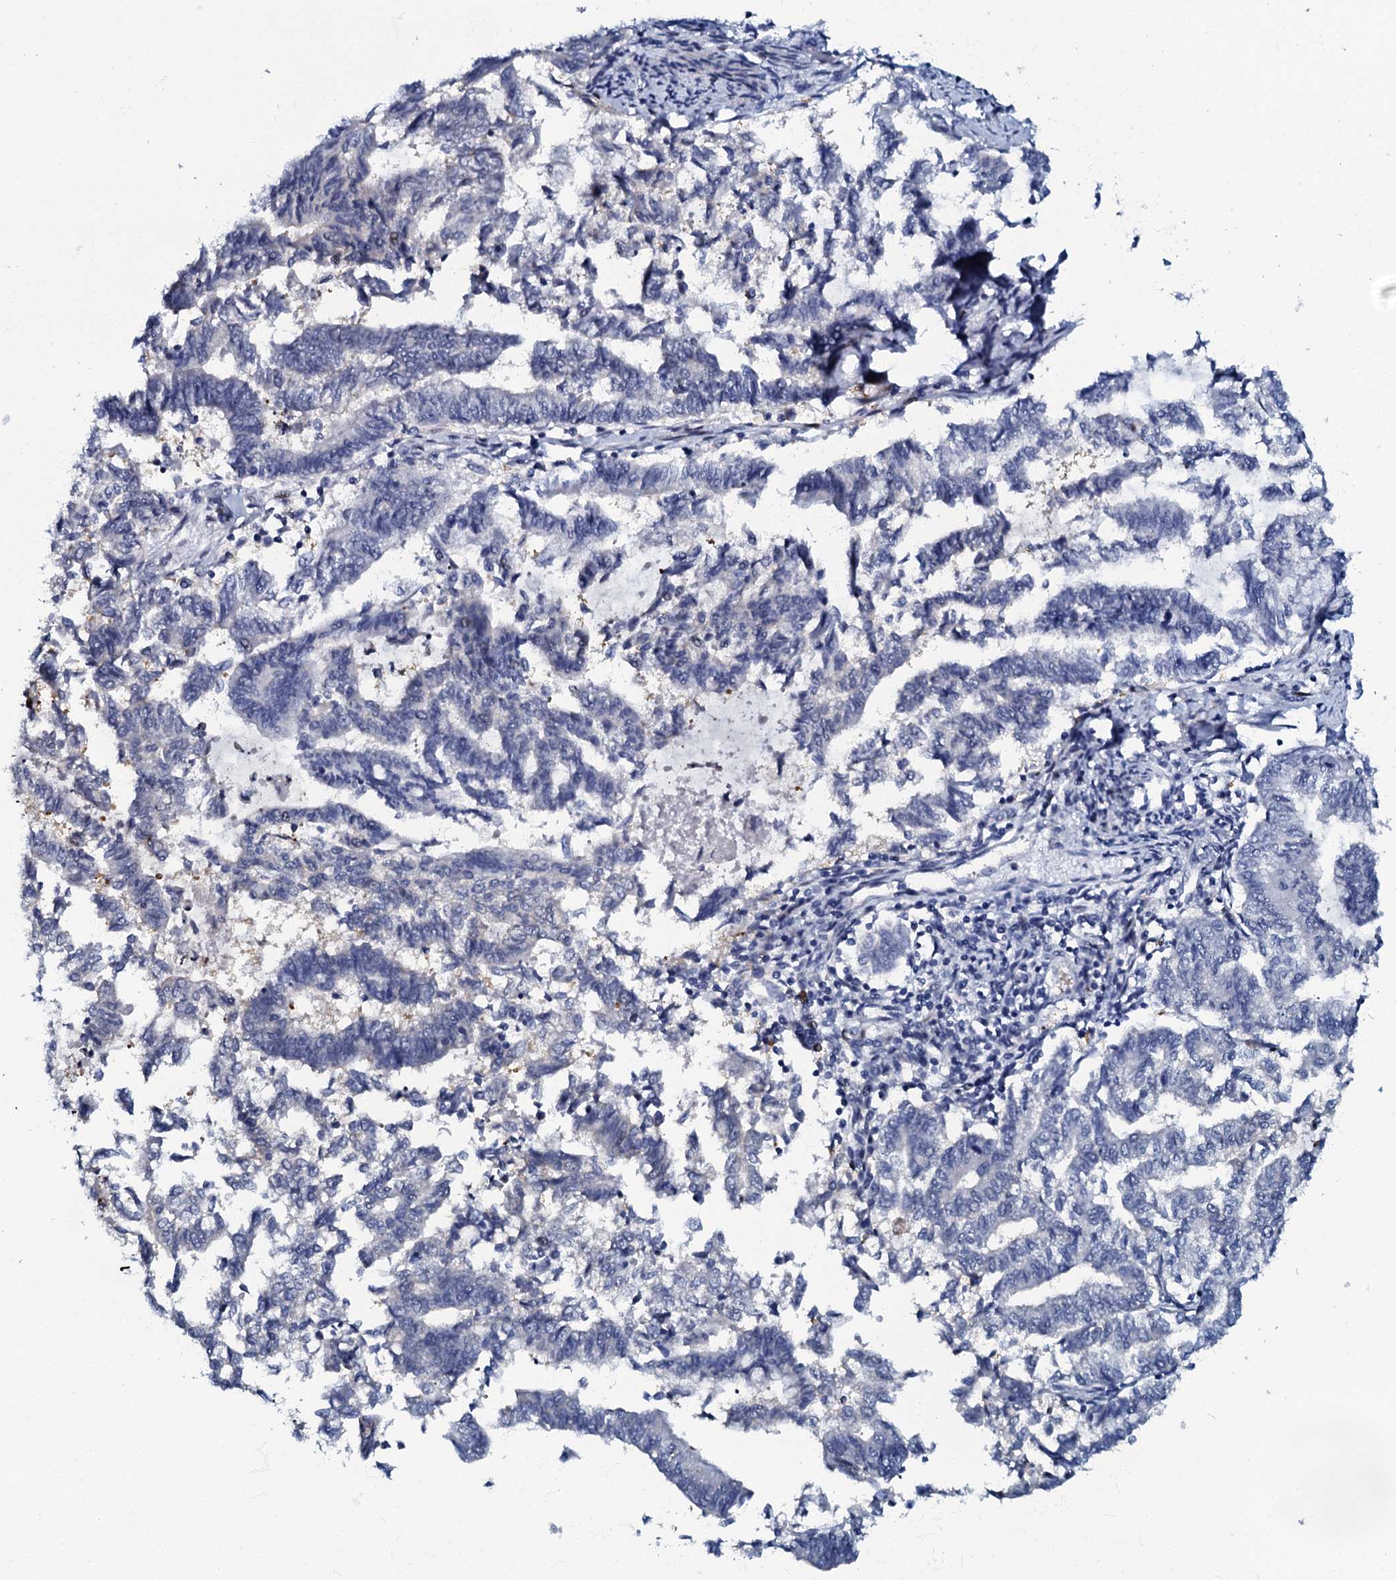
{"staining": {"intensity": "negative", "quantity": "none", "location": "none"}, "tissue": "endometrial cancer", "cell_type": "Tumor cells", "image_type": "cancer", "snomed": [{"axis": "morphology", "description": "Adenocarcinoma, NOS"}, {"axis": "topography", "description": "Endometrium"}], "caption": "Immunohistochemistry (IHC) photomicrograph of neoplastic tissue: adenocarcinoma (endometrial) stained with DAB (3,3'-diaminobenzidine) exhibits no significant protein staining in tumor cells.", "gene": "MFSD5", "patient": {"sex": "female", "age": 79}}